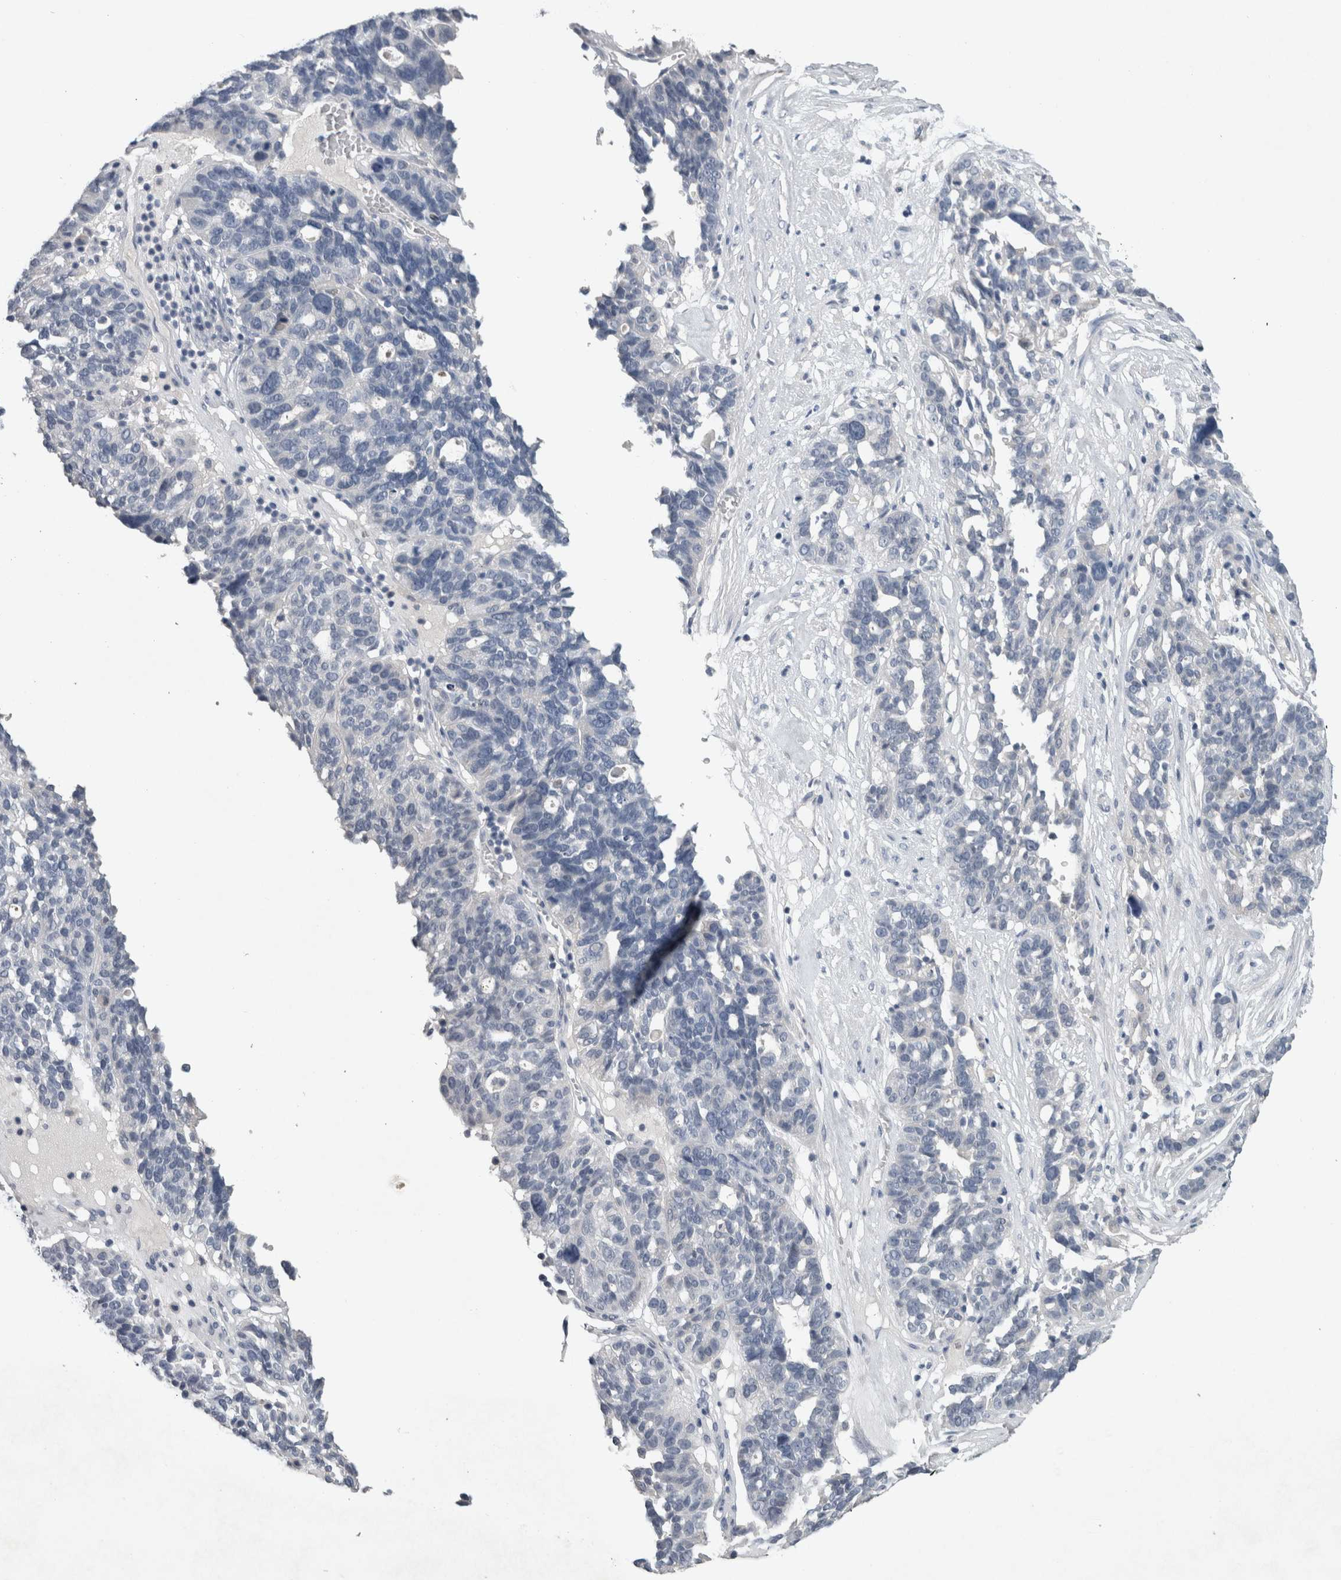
{"staining": {"intensity": "negative", "quantity": "none", "location": "none"}, "tissue": "ovarian cancer", "cell_type": "Tumor cells", "image_type": "cancer", "snomed": [{"axis": "morphology", "description": "Cystadenocarcinoma, serous, NOS"}, {"axis": "topography", "description": "Ovary"}], "caption": "Tumor cells are negative for protein expression in human ovarian cancer. (DAB (3,3'-diaminobenzidine) IHC with hematoxylin counter stain).", "gene": "HEXD", "patient": {"sex": "female", "age": 59}}